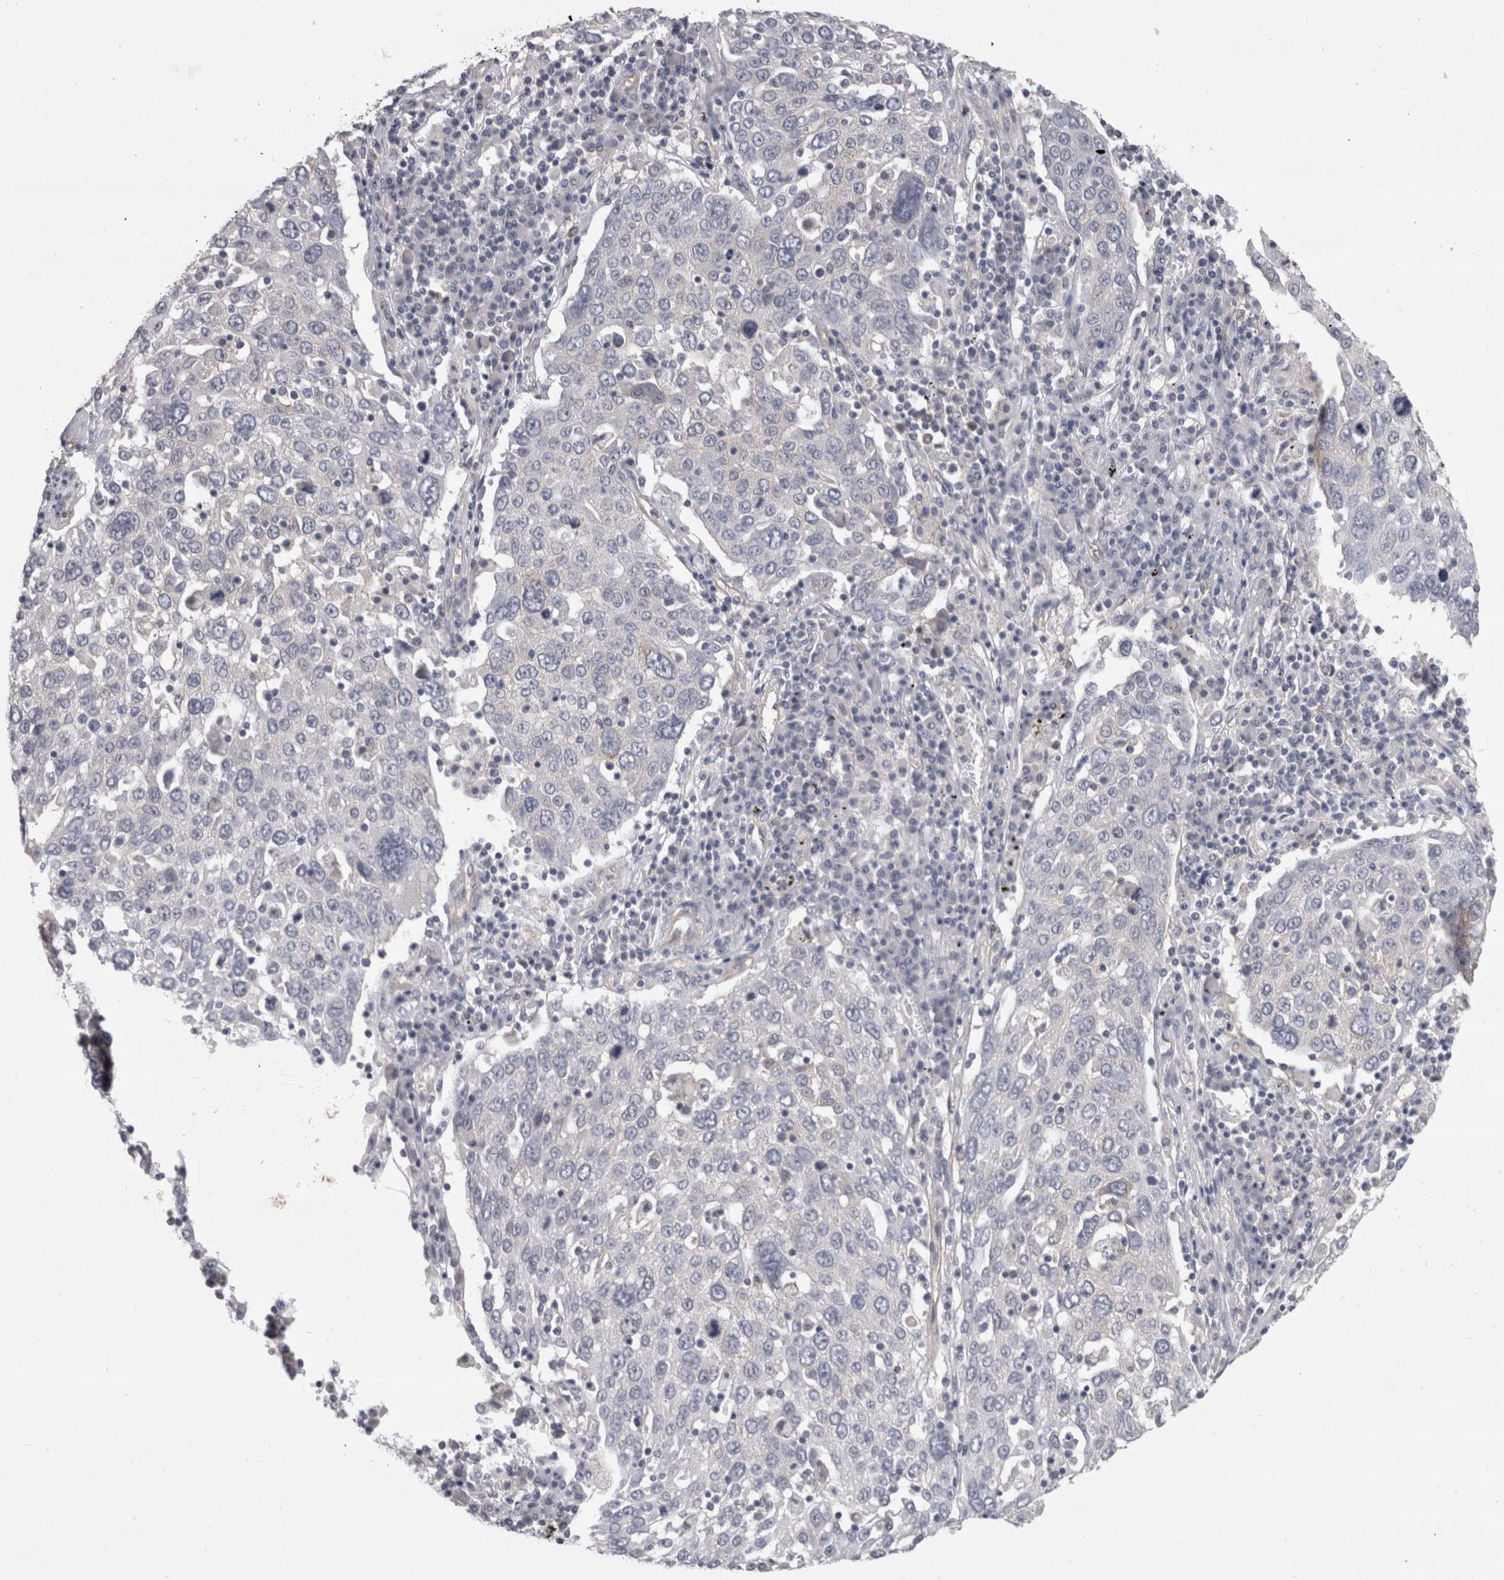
{"staining": {"intensity": "negative", "quantity": "none", "location": "none"}, "tissue": "lung cancer", "cell_type": "Tumor cells", "image_type": "cancer", "snomed": [{"axis": "morphology", "description": "Squamous cell carcinoma, NOS"}, {"axis": "topography", "description": "Lung"}], "caption": "Lung cancer was stained to show a protein in brown. There is no significant positivity in tumor cells.", "gene": "LYZL6", "patient": {"sex": "male", "age": 65}}